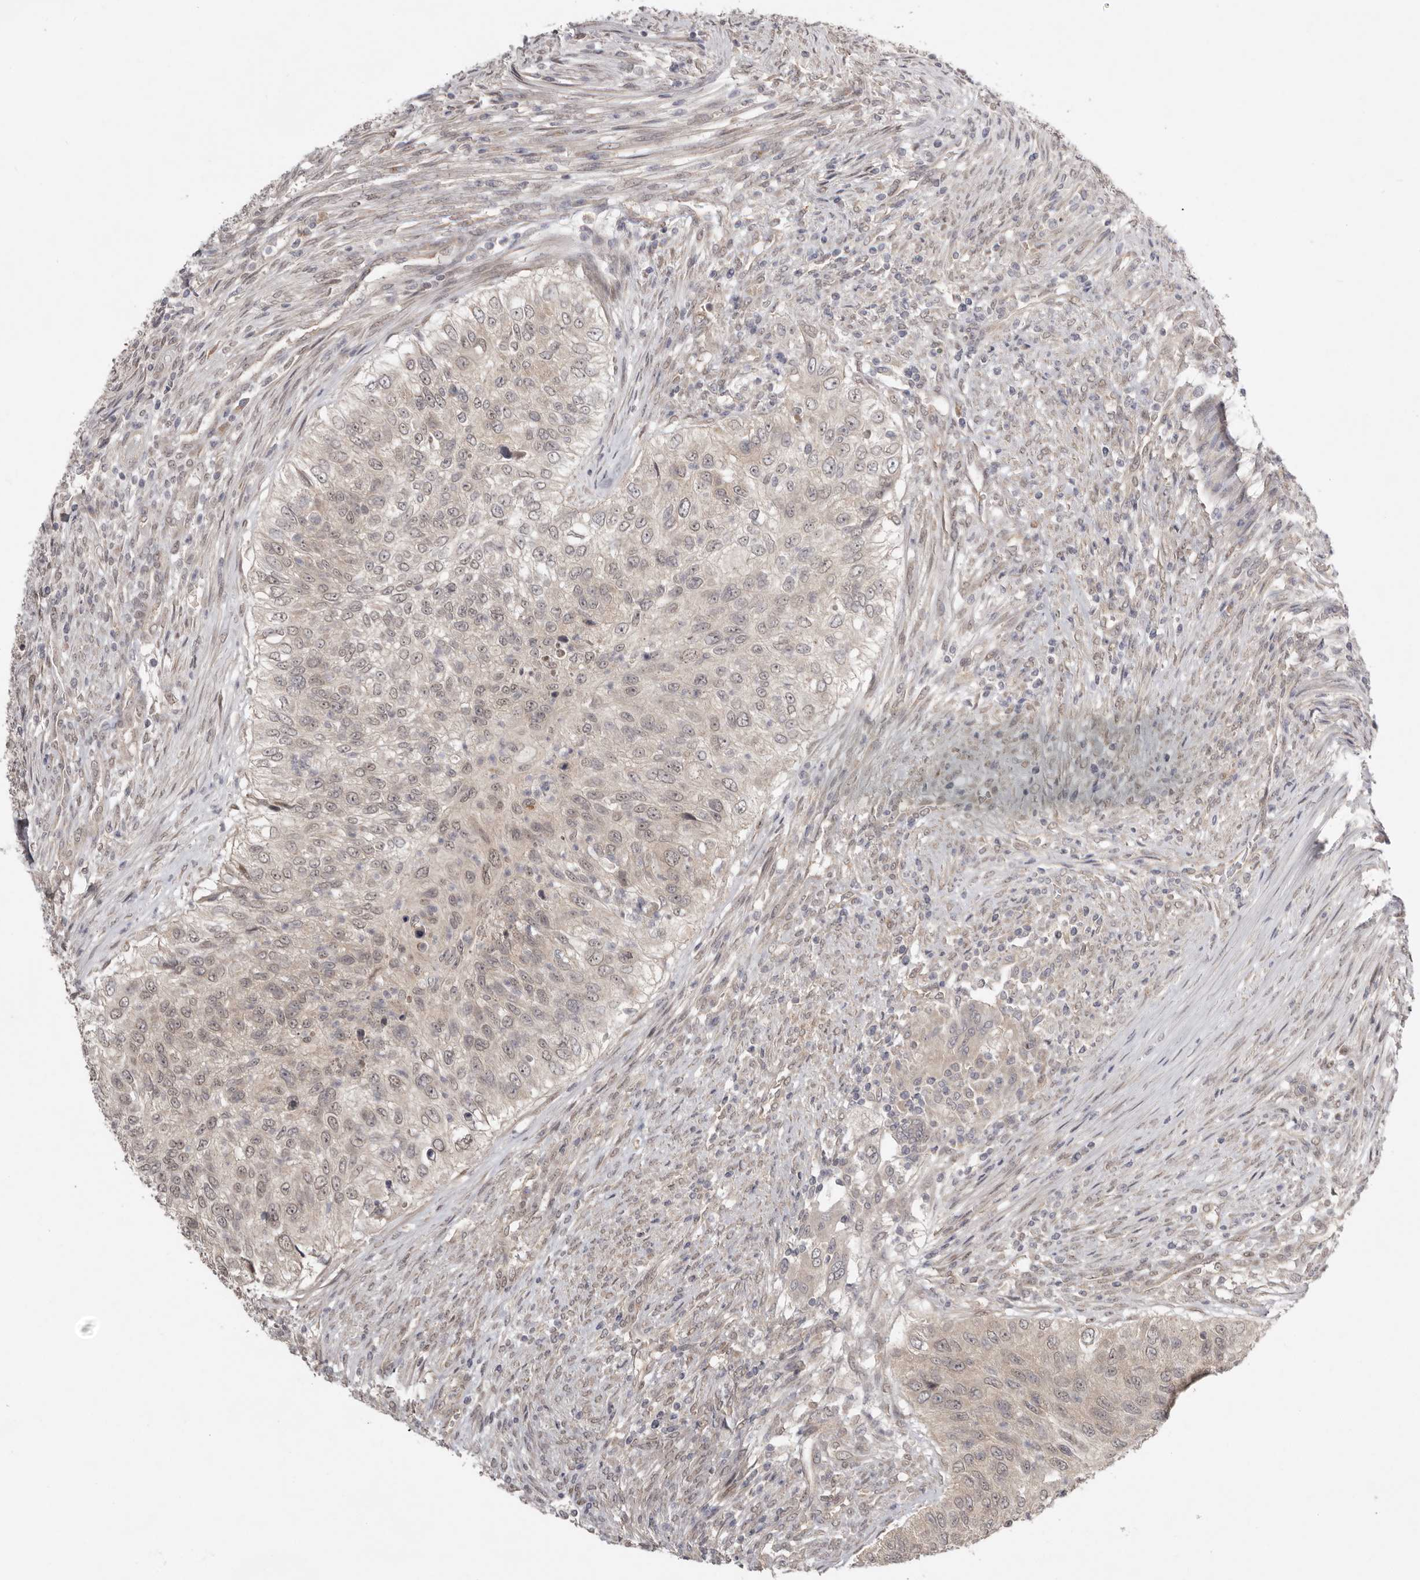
{"staining": {"intensity": "weak", "quantity": "25%-75%", "location": "cytoplasmic/membranous"}, "tissue": "urothelial cancer", "cell_type": "Tumor cells", "image_type": "cancer", "snomed": [{"axis": "morphology", "description": "Urothelial carcinoma, High grade"}, {"axis": "topography", "description": "Urinary bladder"}], "caption": "Urothelial cancer stained with DAB immunohistochemistry (IHC) displays low levels of weak cytoplasmic/membranous positivity in approximately 25%-75% of tumor cells.", "gene": "NSUN4", "patient": {"sex": "female", "age": 60}}